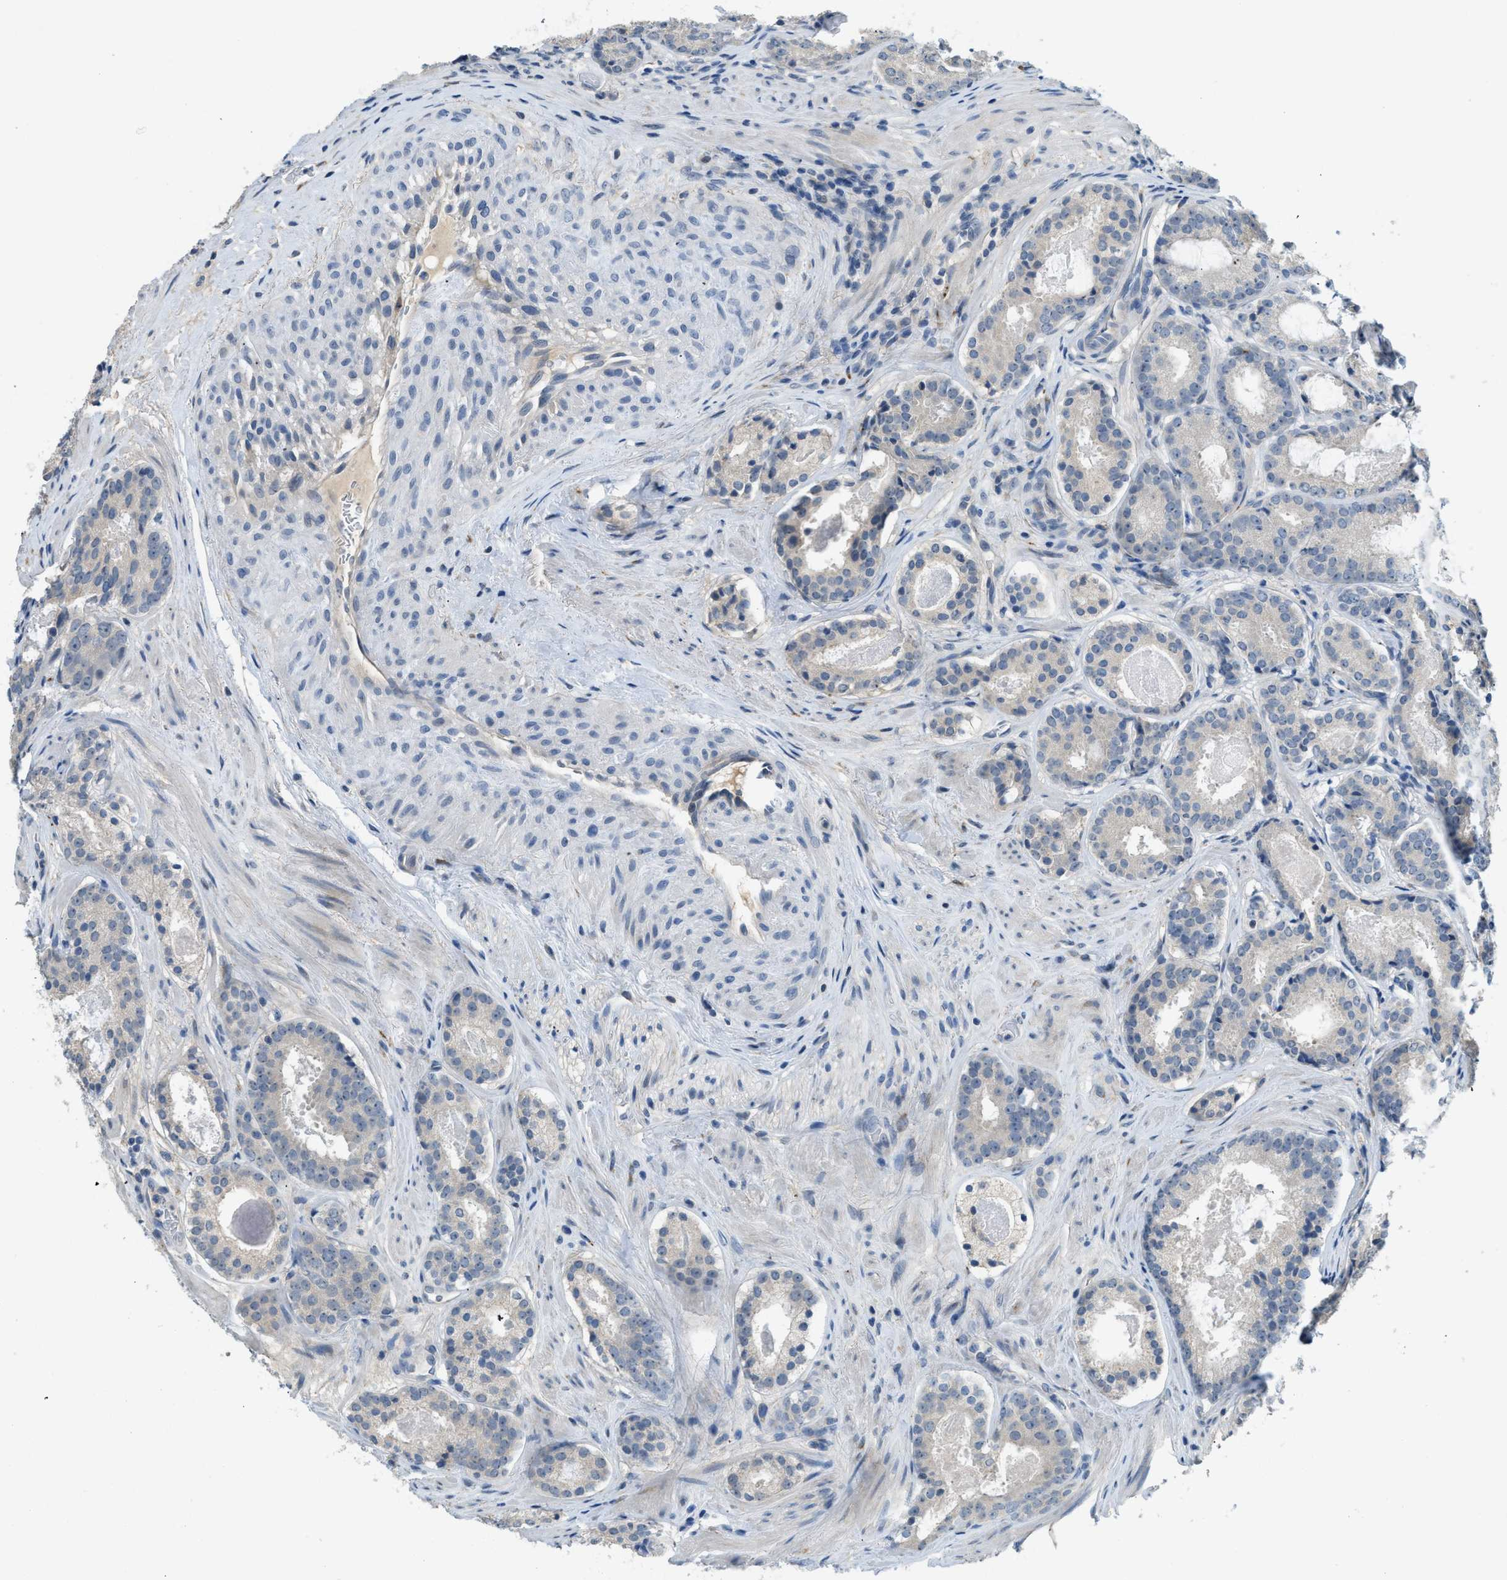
{"staining": {"intensity": "negative", "quantity": "none", "location": "none"}, "tissue": "prostate cancer", "cell_type": "Tumor cells", "image_type": "cancer", "snomed": [{"axis": "morphology", "description": "Adenocarcinoma, Low grade"}, {"axis": "topography", "description": "Prostate"}], "caption": "Immunohistochemistry (IHC) image of adenocarcinoma (low-grade) (prostate) stained for a protein (brown), which displays no positivity in tumor cells.", "gene": "TMEM154", "patient": {"sex": "male", "age": 69}}